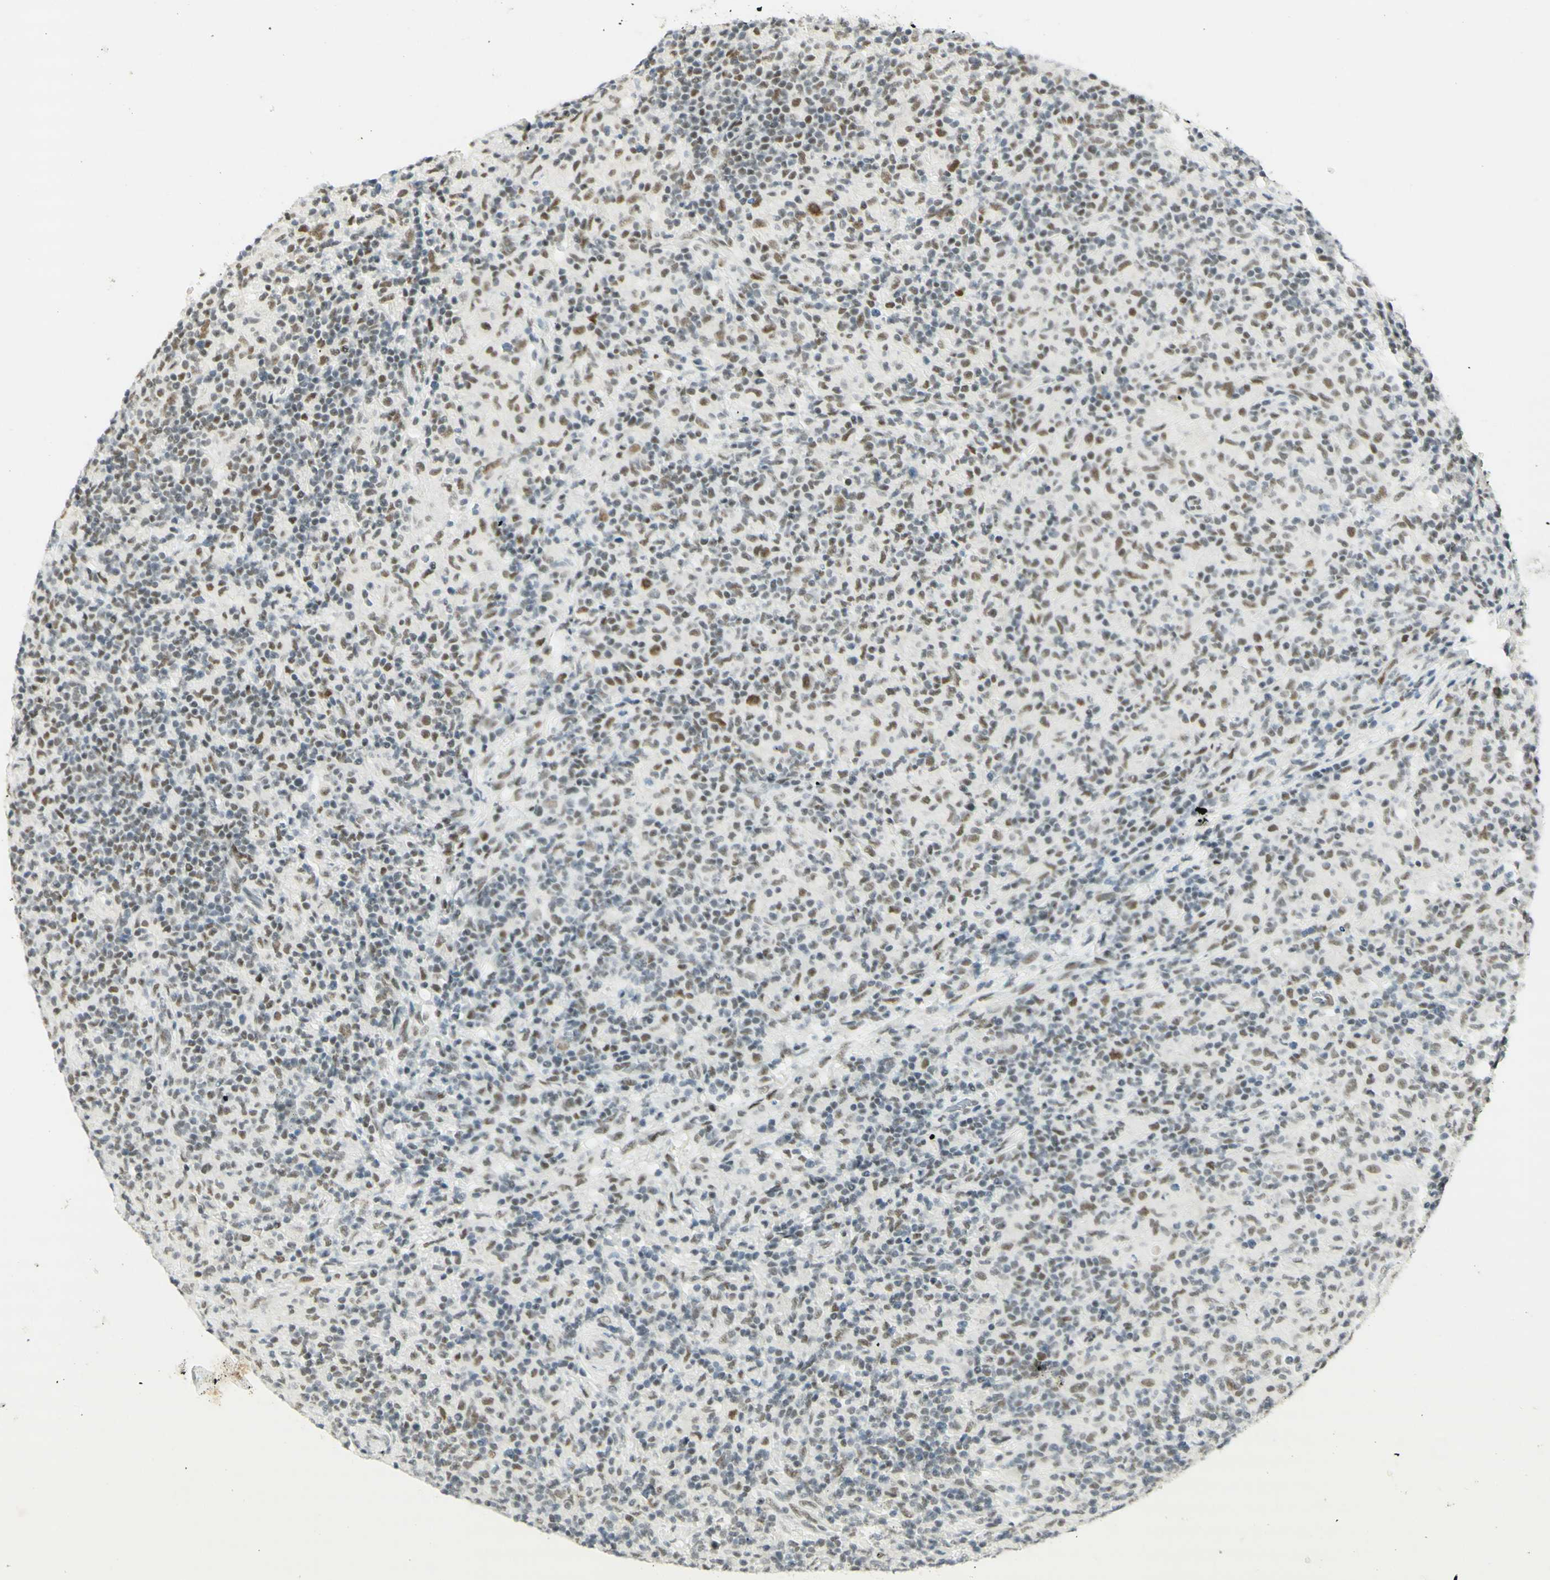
{"staining": {"intensity": "moderate", "quantity": "25%-75%", "location": "nuclear"}, "tissue": "lymphoma", "cell_type": "Tumor cells", "image_type": "cancer", "snomed": [{"axis": "morphology", "description": "Hodgkin's disease, NOS"}, {"axis": "topography", "description": "Lymph node"}], "caption": "IHC photomicrograph of human Hodgkin's disease stained for a protein (brown), which reveals medium levels of moderate nuclear expression in about 25%-75% of tumor cells.", "gene": "PMS2", "patient": {"sex": "male", "age": 70}}